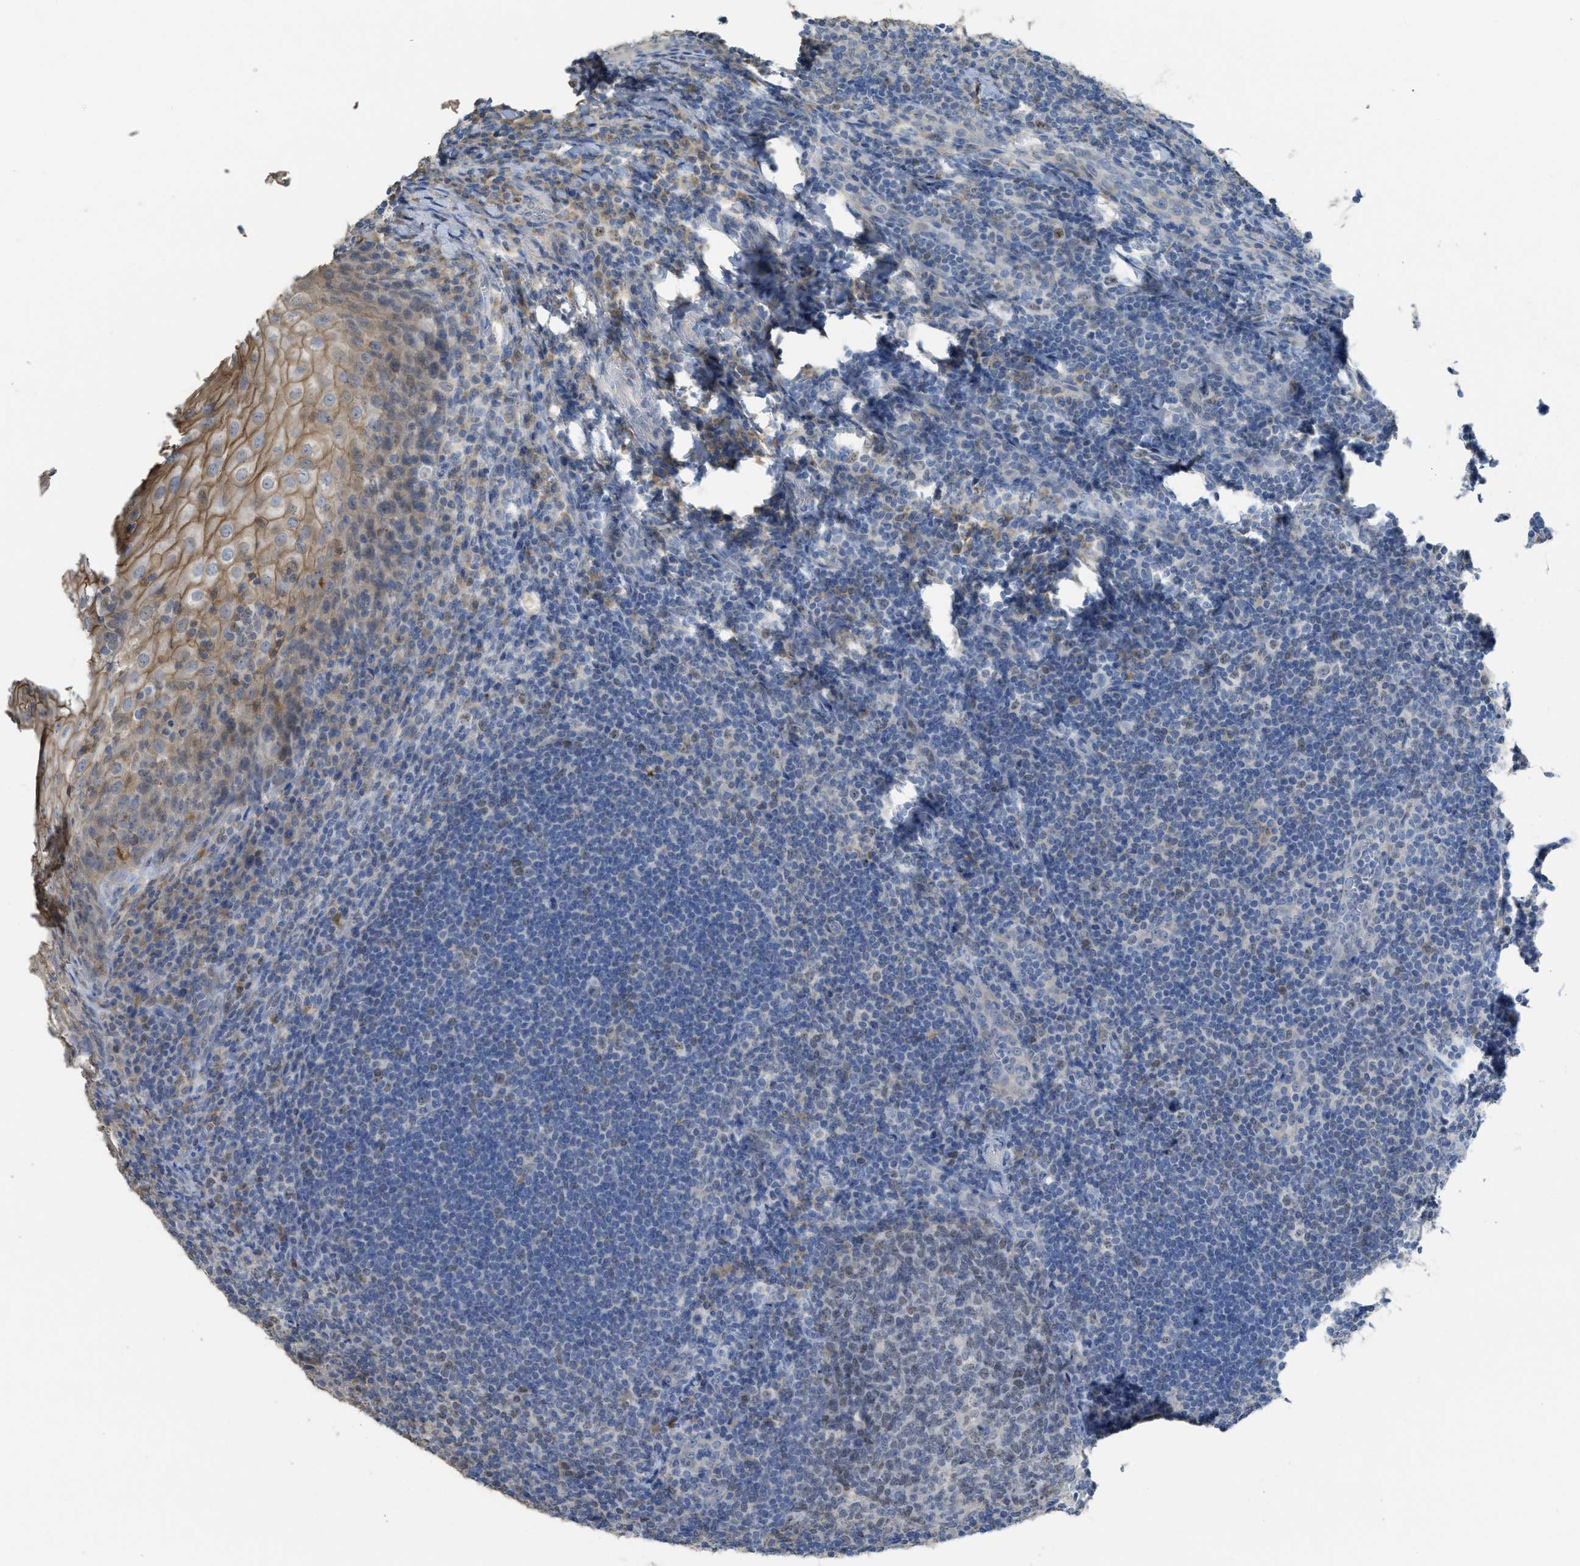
{"staining": {"intensity": "moderate", "quantity": "25%-75%", "location": "cytoplasmic/membranous"}, "tissue": "tonsil", "cell_type": "Germinal center cells", "image_type": "normal", "snomed": [{"axis": "morphology", "description": "Normal tissue, NOS"}, {"axis": "topography", "description": "Tonsil"}], "caption": "Immunohistochemical staining of unremarkable human tonsil reveals medium levels of moderate cytoplasmic/membranous expression in approximately 25%-75% of germinal center cells.", "gene": "SFXN2", "patient": {"sex": "male", "age": 37}}